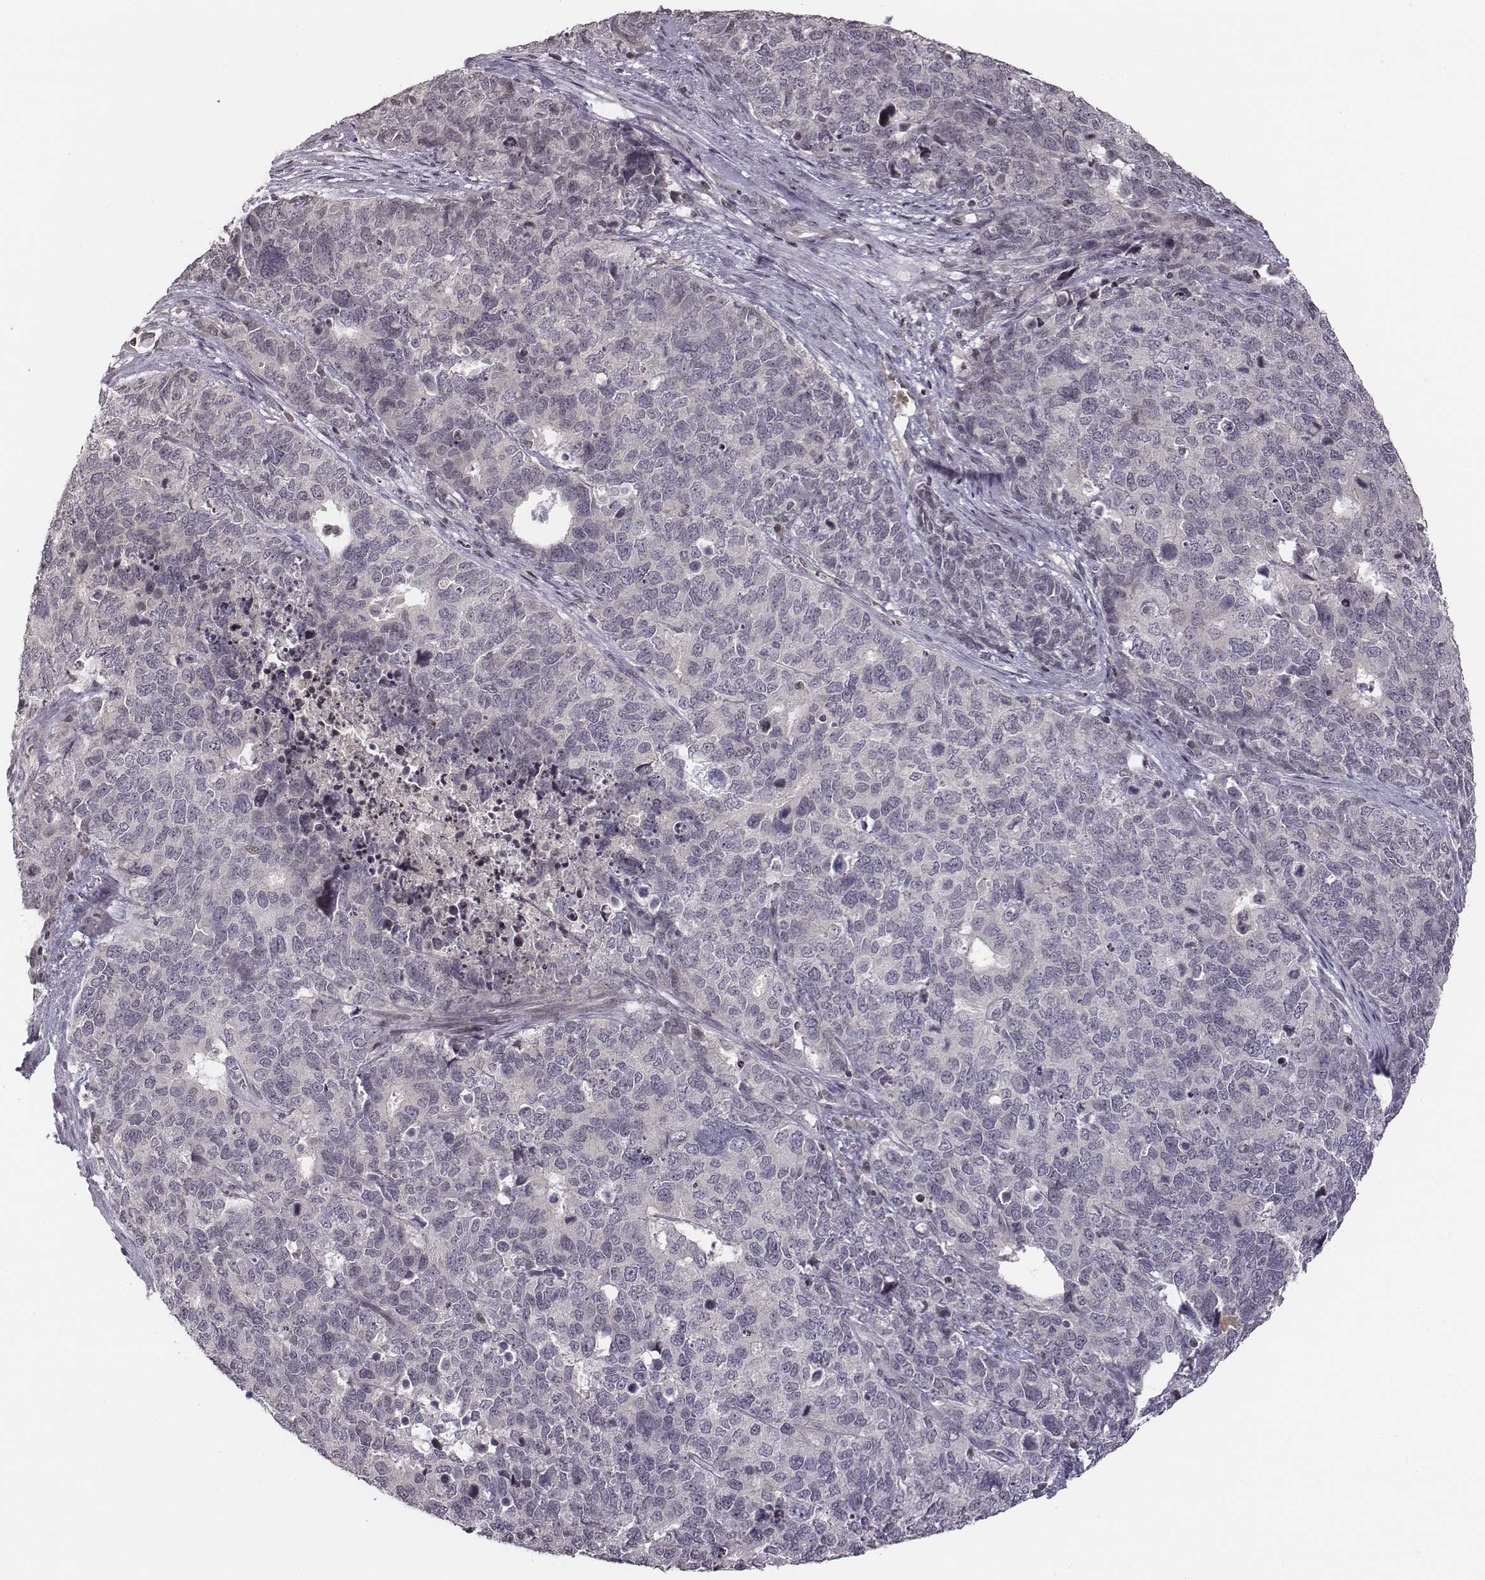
{"staining": {"intensity": "negative", "quantity": "none", "location": "none"}, "tissue": "cervical cancer", "cell_type": "Tumor cells", "image_type": "cancer", "snomed": [{"axis": "morphology", "description": "Squamous cell carcinoma, NOS"}, {"axis": "topography", "description": "Cervix"}], "caption": "Tumor cells are negative for brown protein staining in squamous cell carcinoma (cervical).", "gene": "GRM4", "patient": {"sex": "female", "age": 63}}